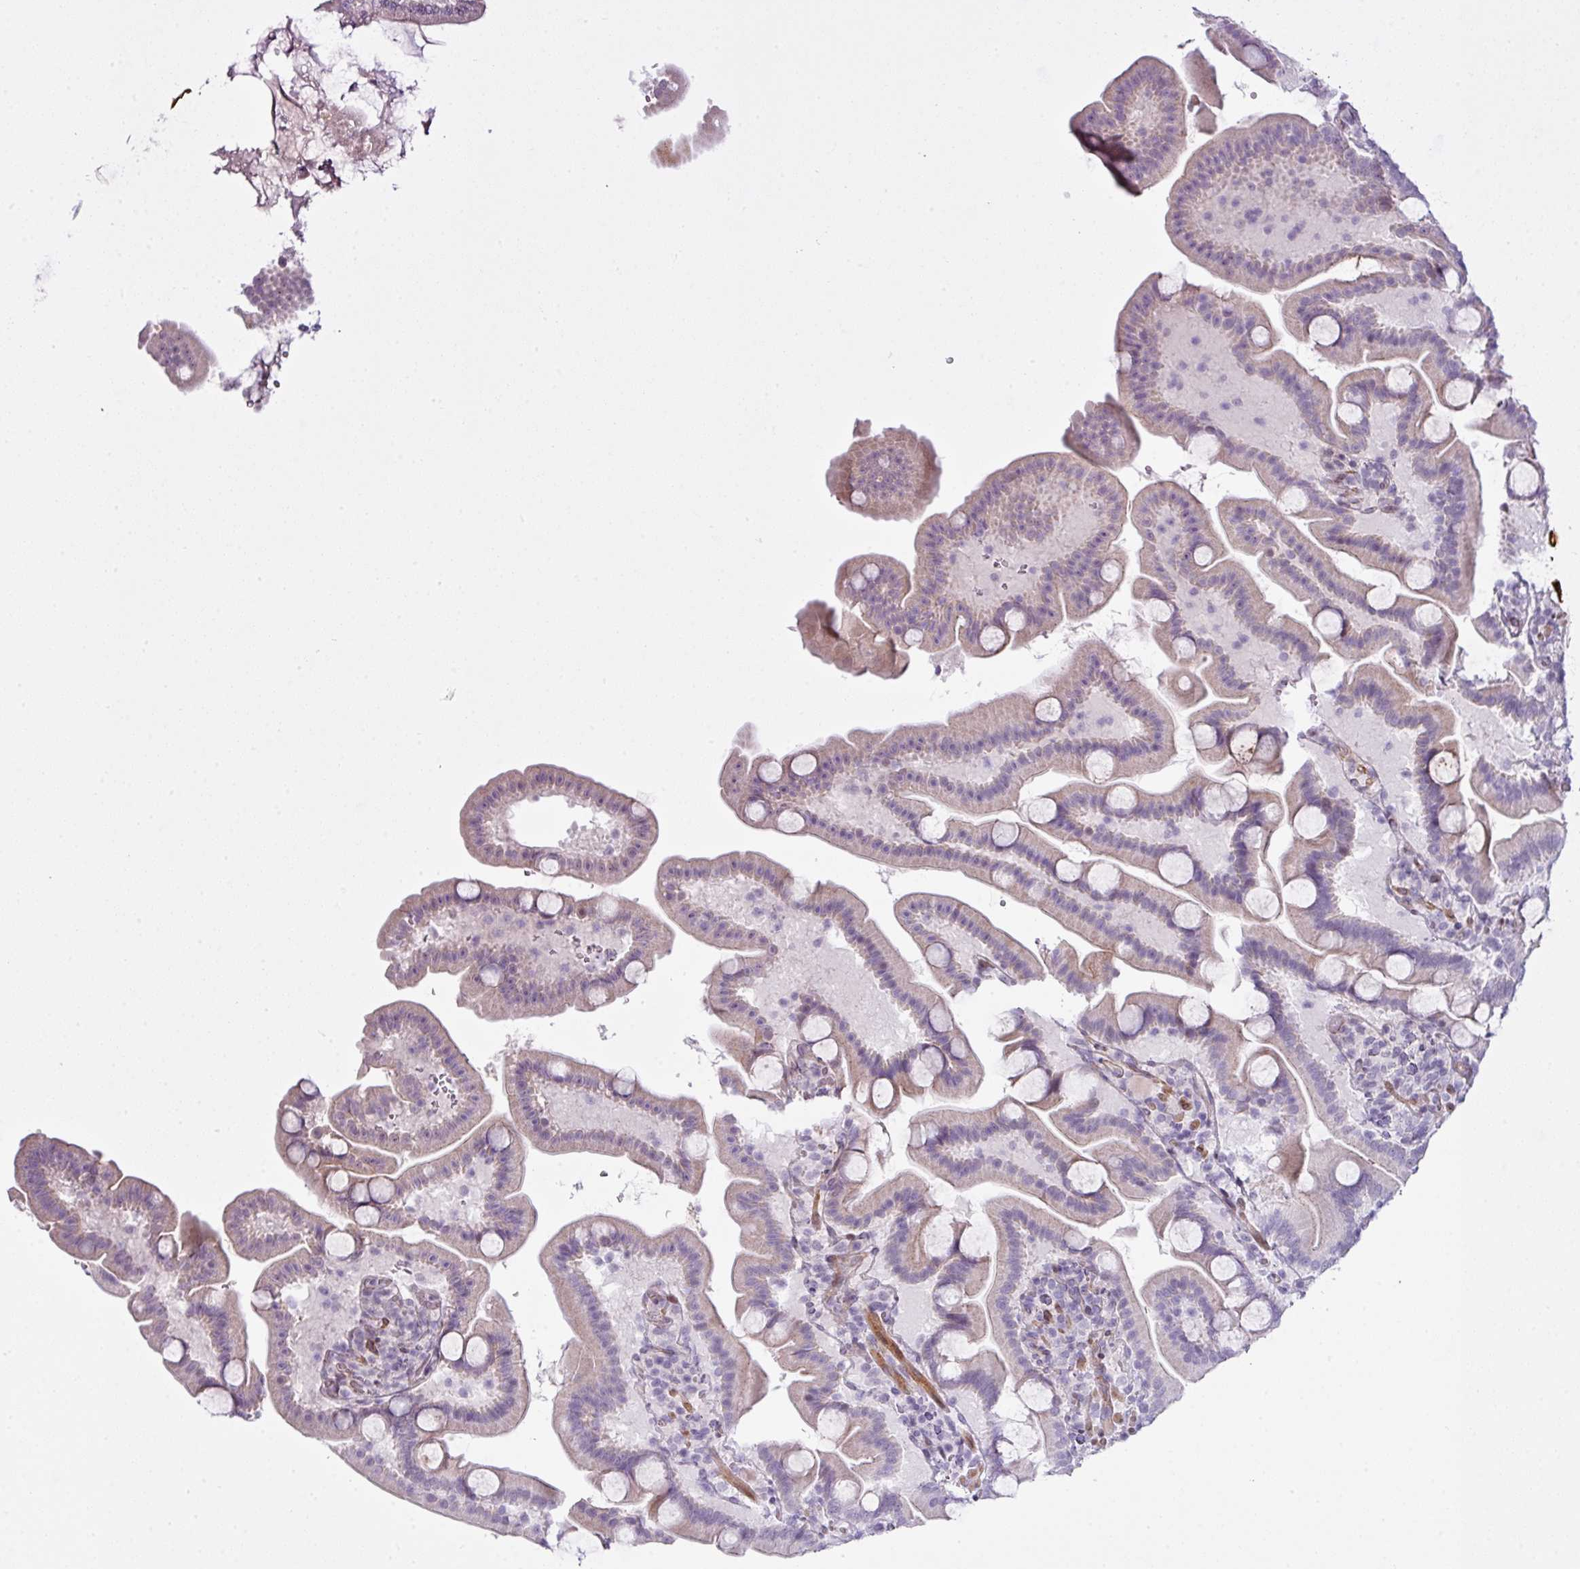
{"staining": {"intensity": "moderate", "quantity": "<25%", "location": "cytoplasmic/membranous"}, "tissue": "duodenum", "cell_type": "Glandular cells", "image_type": "normal", "snomed": [{"axis": "morphology", "description": "Normal tissue, NOS"}, {"axis": "topography", "description": "Duodenum"}], "caption": "This image reveals immunohistochemistry staining of normal duodenum, with low moderate cytoplasmic/membranous staining in about <25% of glandular cells.", "gene": "ZNF688", "patient": {"sex": "male", "age": 55}}